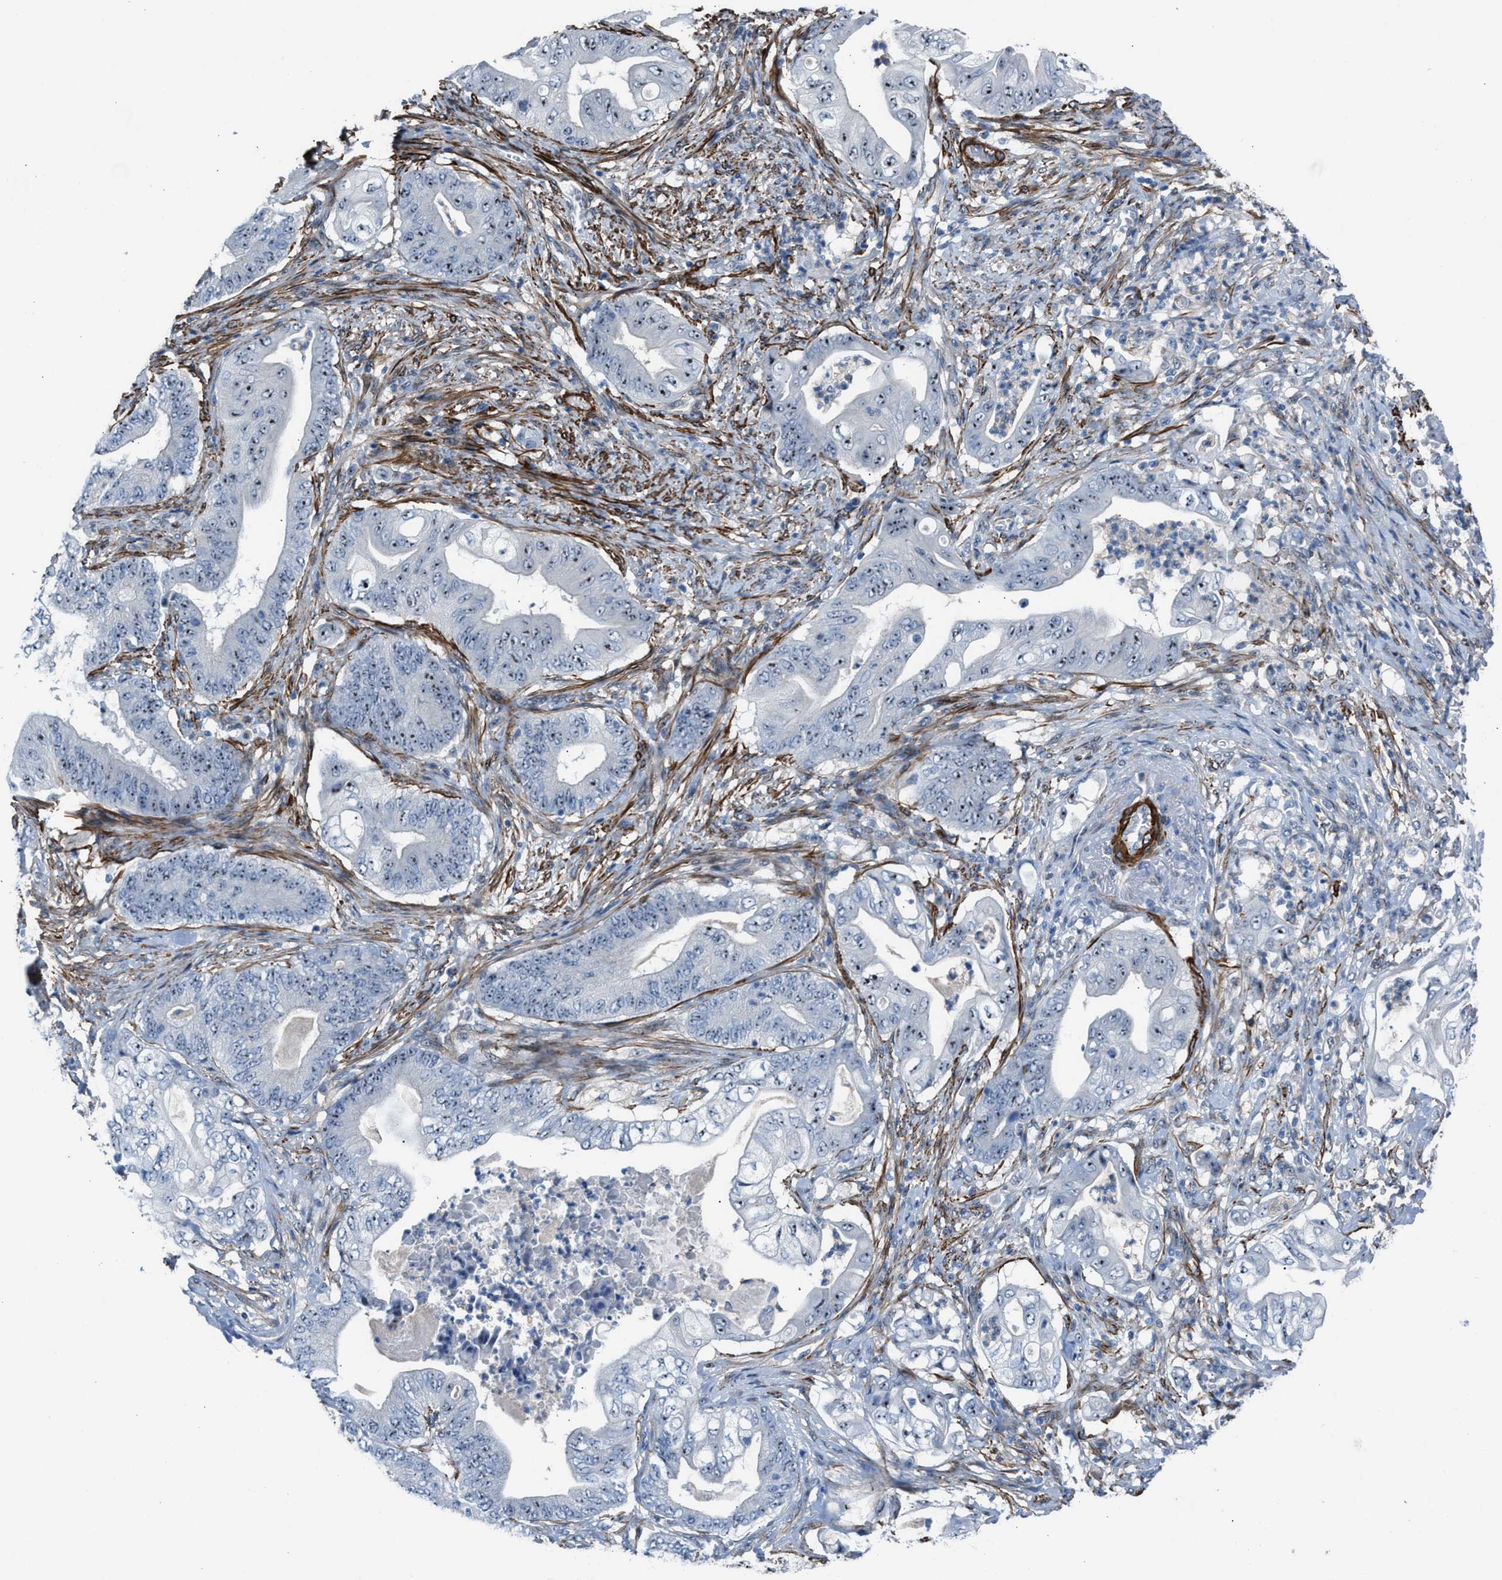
{"staining": {"intensity": "moderate", "quantity": ">75%", "location": "nuclear"}, "tissue": "stomach cancer", "cell_type": "Tumor cells", "image_type": "cancer", "snomed": [{"axis": "morphology", "description": "Adenocarcinoma, NOS"}, {"axis": "topography", "description": "Stomach"}], "caption": "Immunohistochemical staining of stomach cancer shows medium levels of moderate nuclear positivity in about >75% of tumor cells.", "gene": "NQO2", "patient": {"sex": "female", "age": 73}}